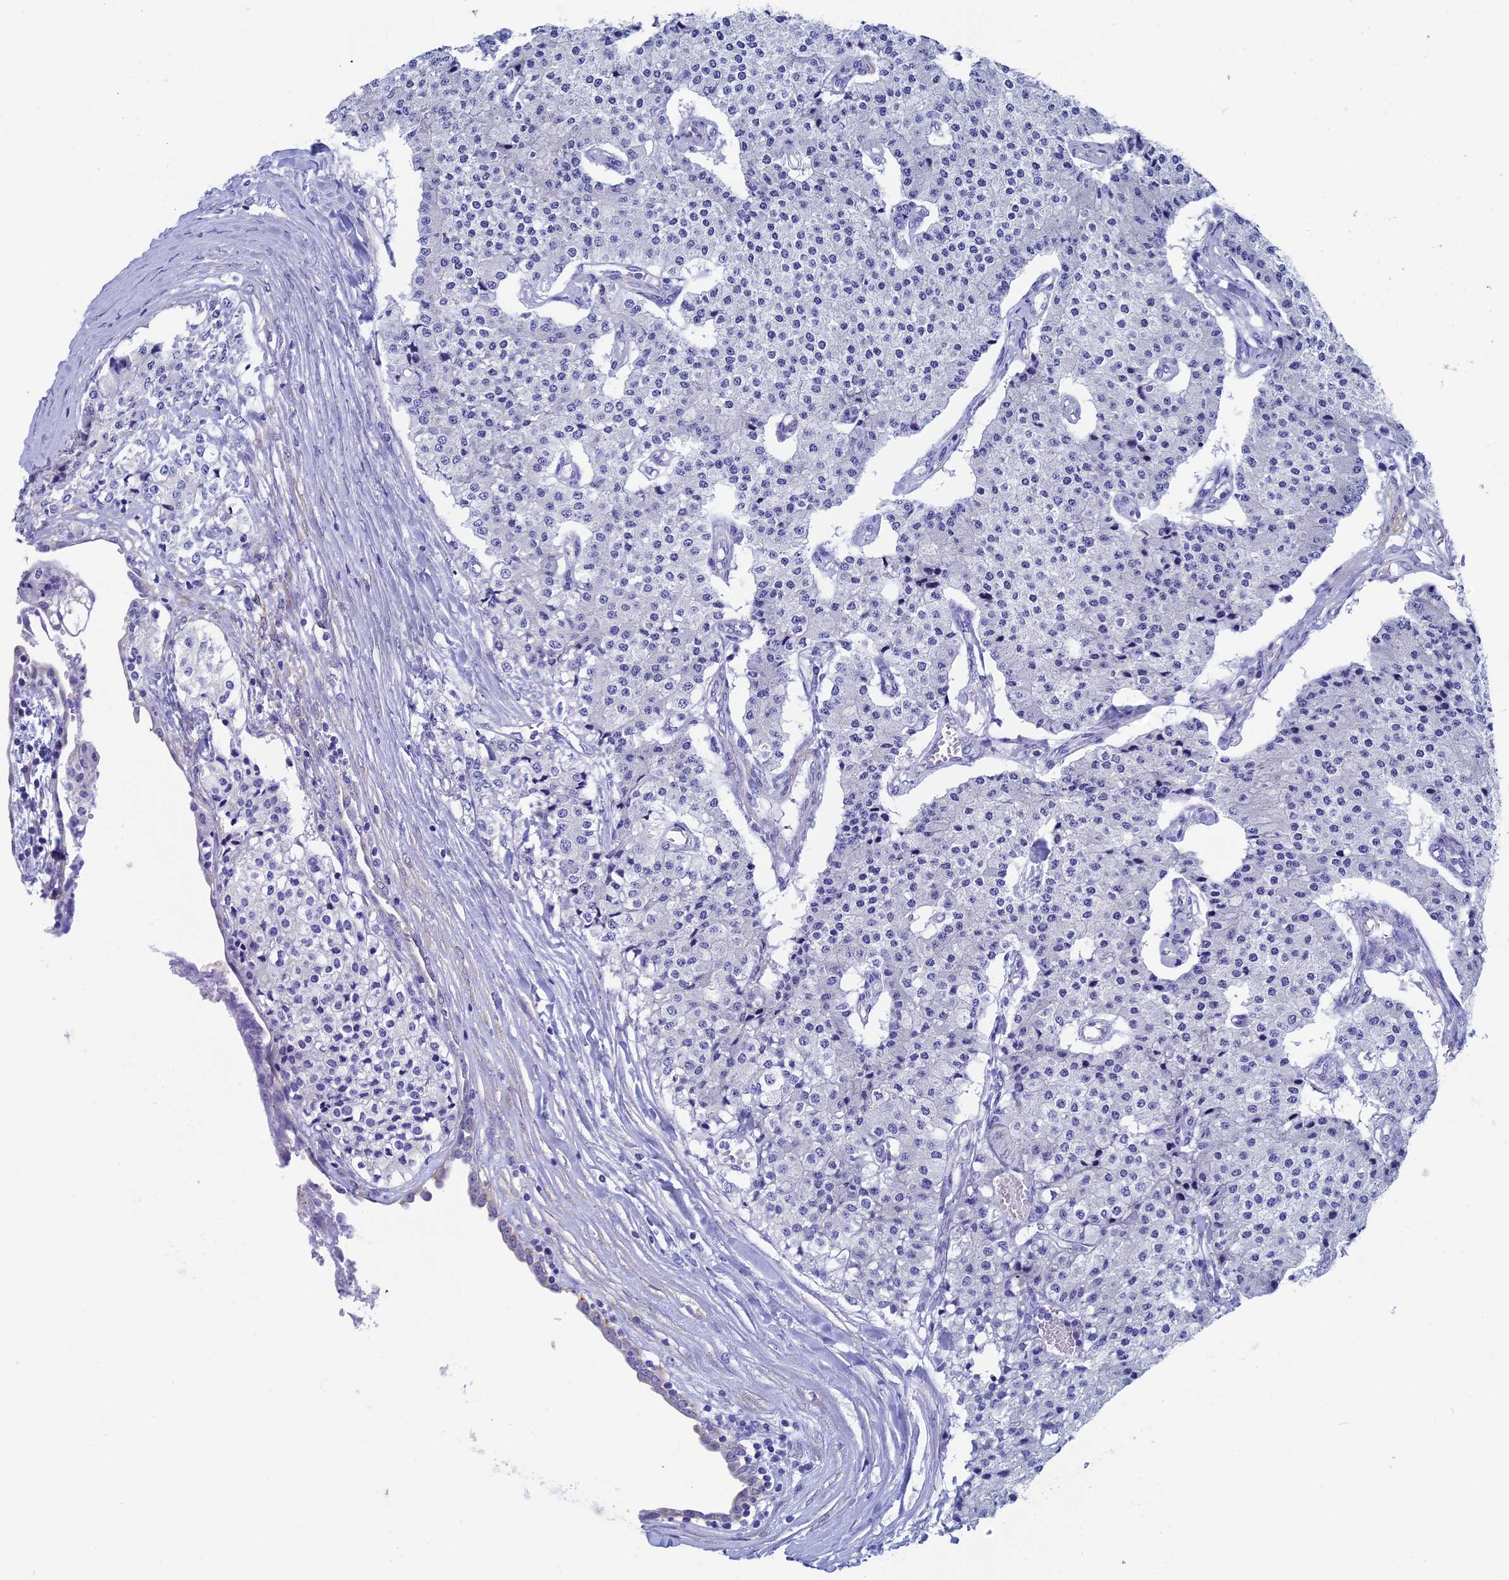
{"staining": {"intensity": "negative", "quantity": "none", "location": "none"}, "tissue": "carcinoid", "cell_type": "Tumor cells", "image_type": "cancer", "snomed": [{"axis": "morphology", "description": "Carcinoid, malignant, NOS"}, {"axis": "topography", "description": "Colon"}], "caption": "This is a photomicrograph of immunohistochemistry staining of carcinoid (malignant), which shows no positivity in tumor cells.", "gene": "ADH7", "patient": {"sex": "female", "age": 52}}